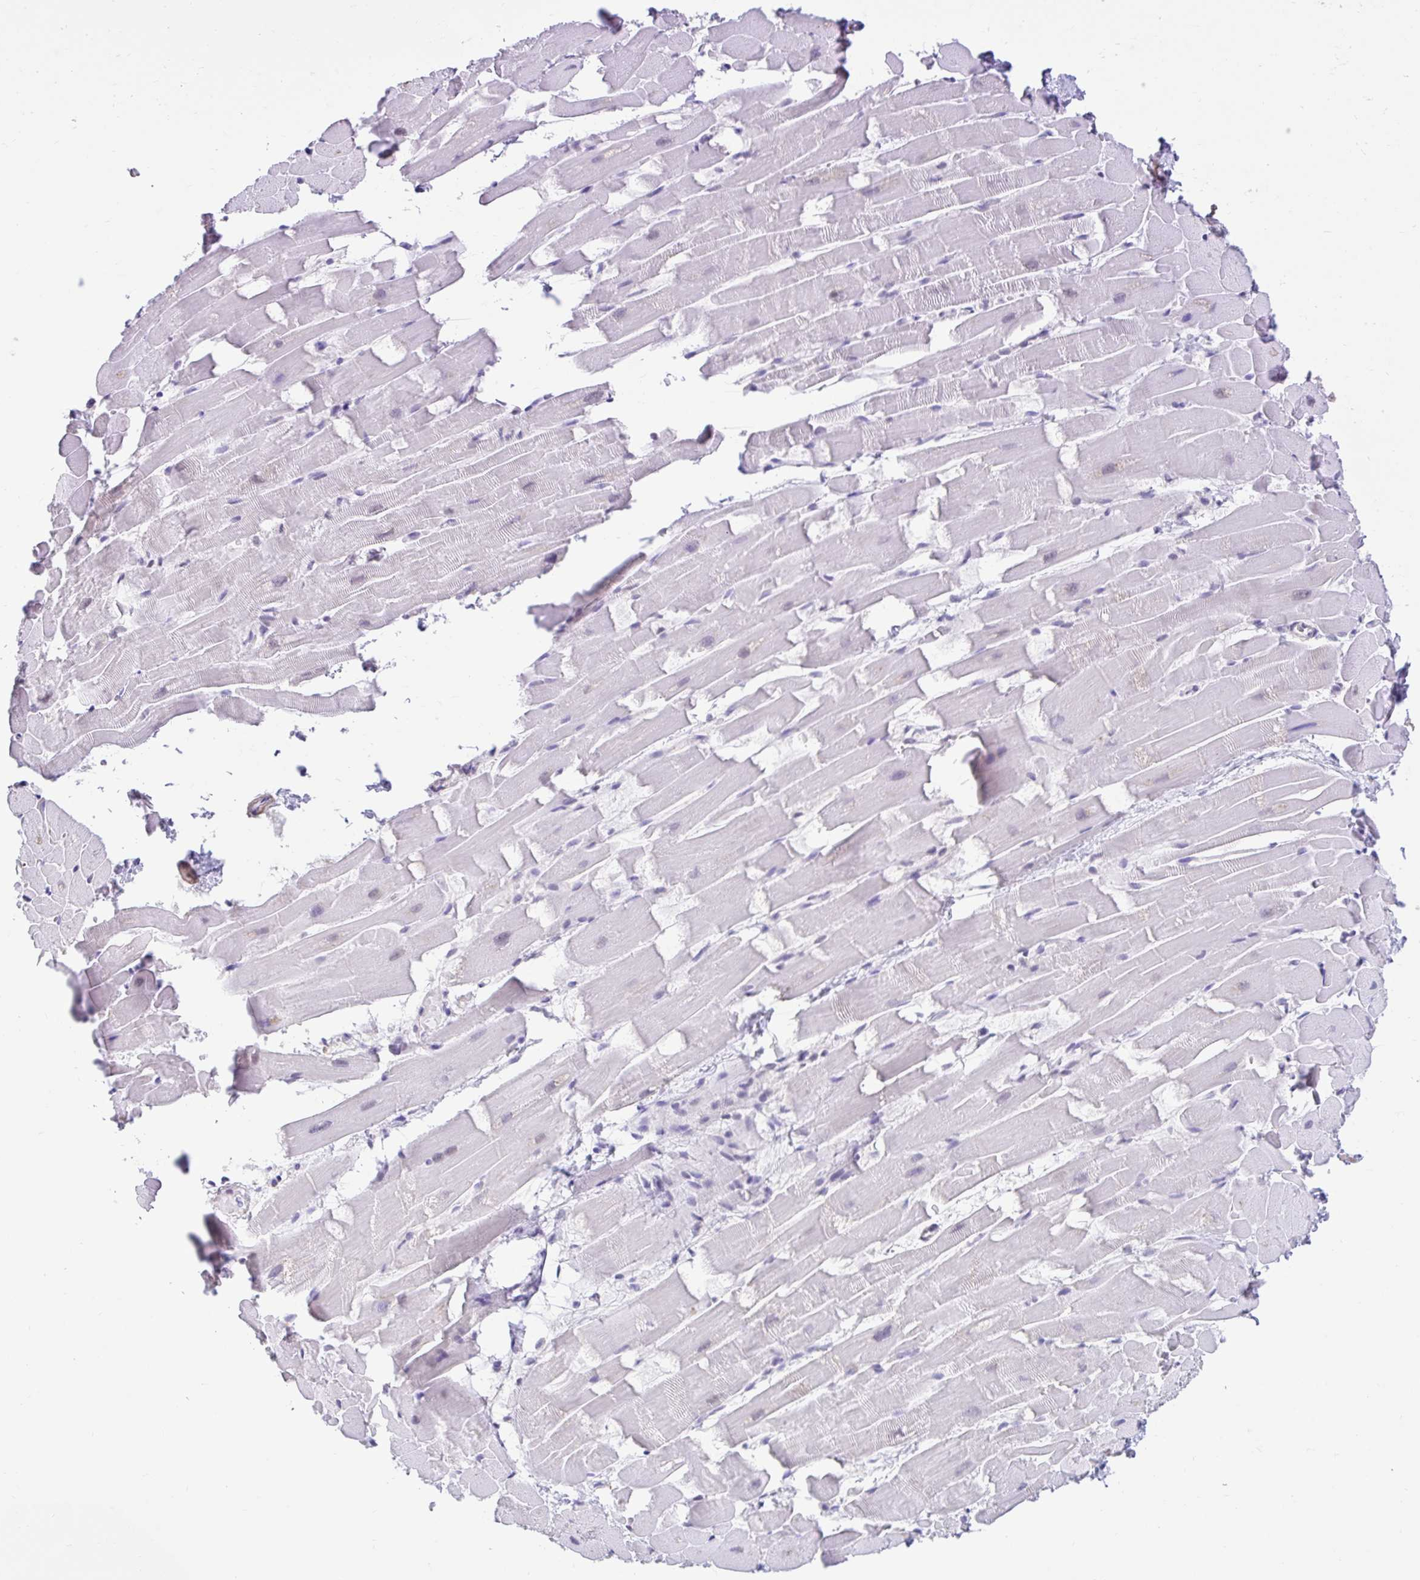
{"staining": {"intensity": "negative", "quantity": "none", "location": "none"}, "tissue": "heart muscle", "cell_type": "Cardiomyocytes", "image_type": "normal", "snomed": [{"axis": "morphology", "description": "Normal tissue, NOS"}, {"axis": "topography", "description": "Heart"}], "caption": "Cardiomyocytes show no significant expression in normal heart muscle. Brightfield microscopy of immunohistochemistry stained with DAB (3,3'-diaminobenzidine) (brown) and hematoxylin (blue), captured at high magnification.", "gene": "DCAF17", "patient": {"sex": "male", "age": 37}}